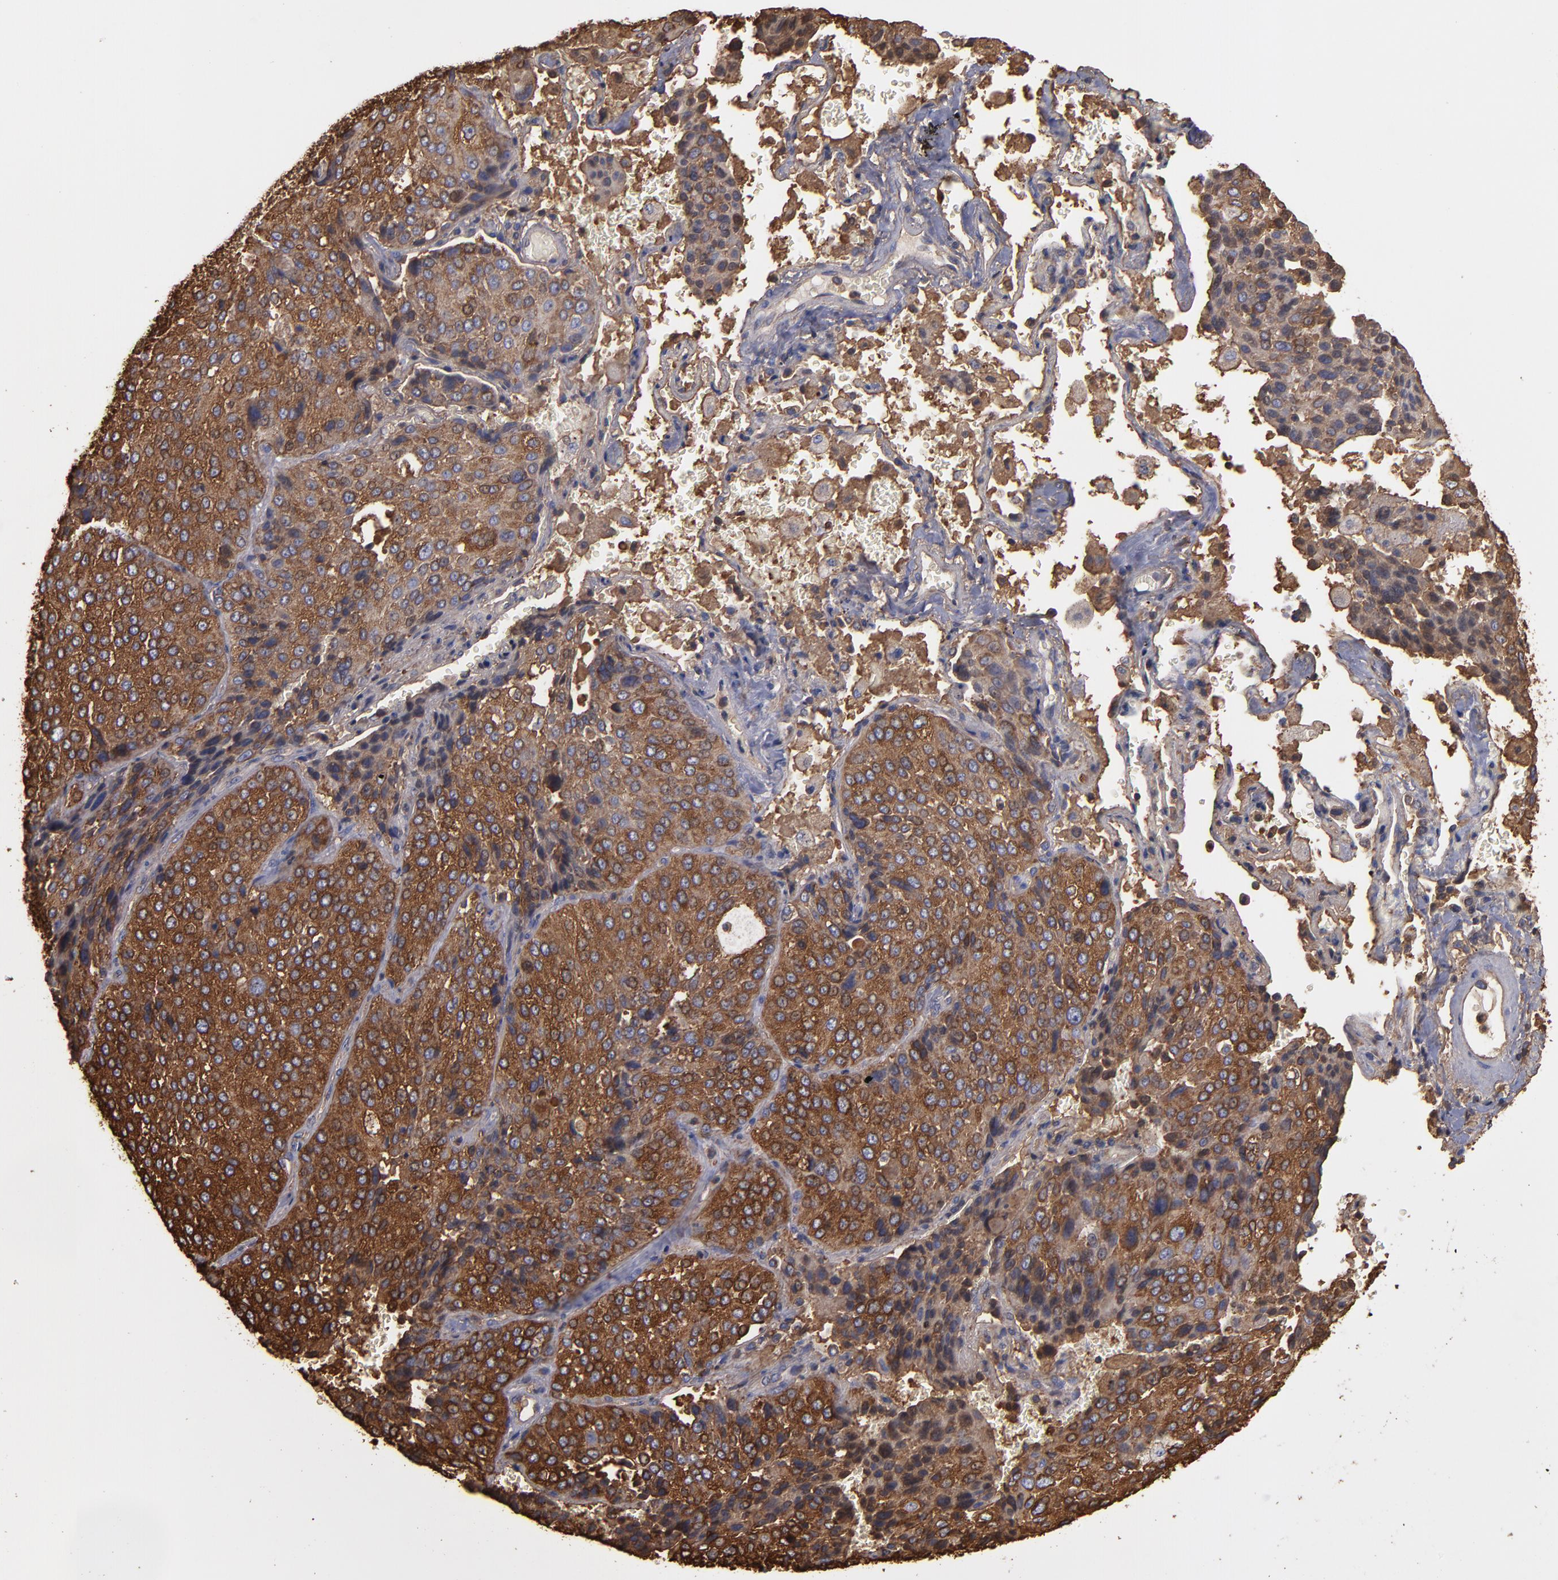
{"staining": {"intensity": "moderate", "quantity": ">75%", "location": "cytoplasmic/membranous"}, "tissue": "lung cancer", "cell_type": "Tumor cells", "image_type": "cancer", "snomed": [{"axis": "morphology", "description": "Squamous cell carcinoma, NOS"}, {"axis": "topography", "description": "Lung"}], "caption": "Moderate cytoplasmic/membranous protein staining is identified in about >75% of tumor cells in lung cancer (squamous cell carcinoma). The staining is performed using DAB (3,3'-diaminobenzidine) brown chromogen to label protein expression. The nuclei are counter-stained blue using hematoxylin.", "gene": "ACTN4", "patient": {"sex": "male", "age": 54}}